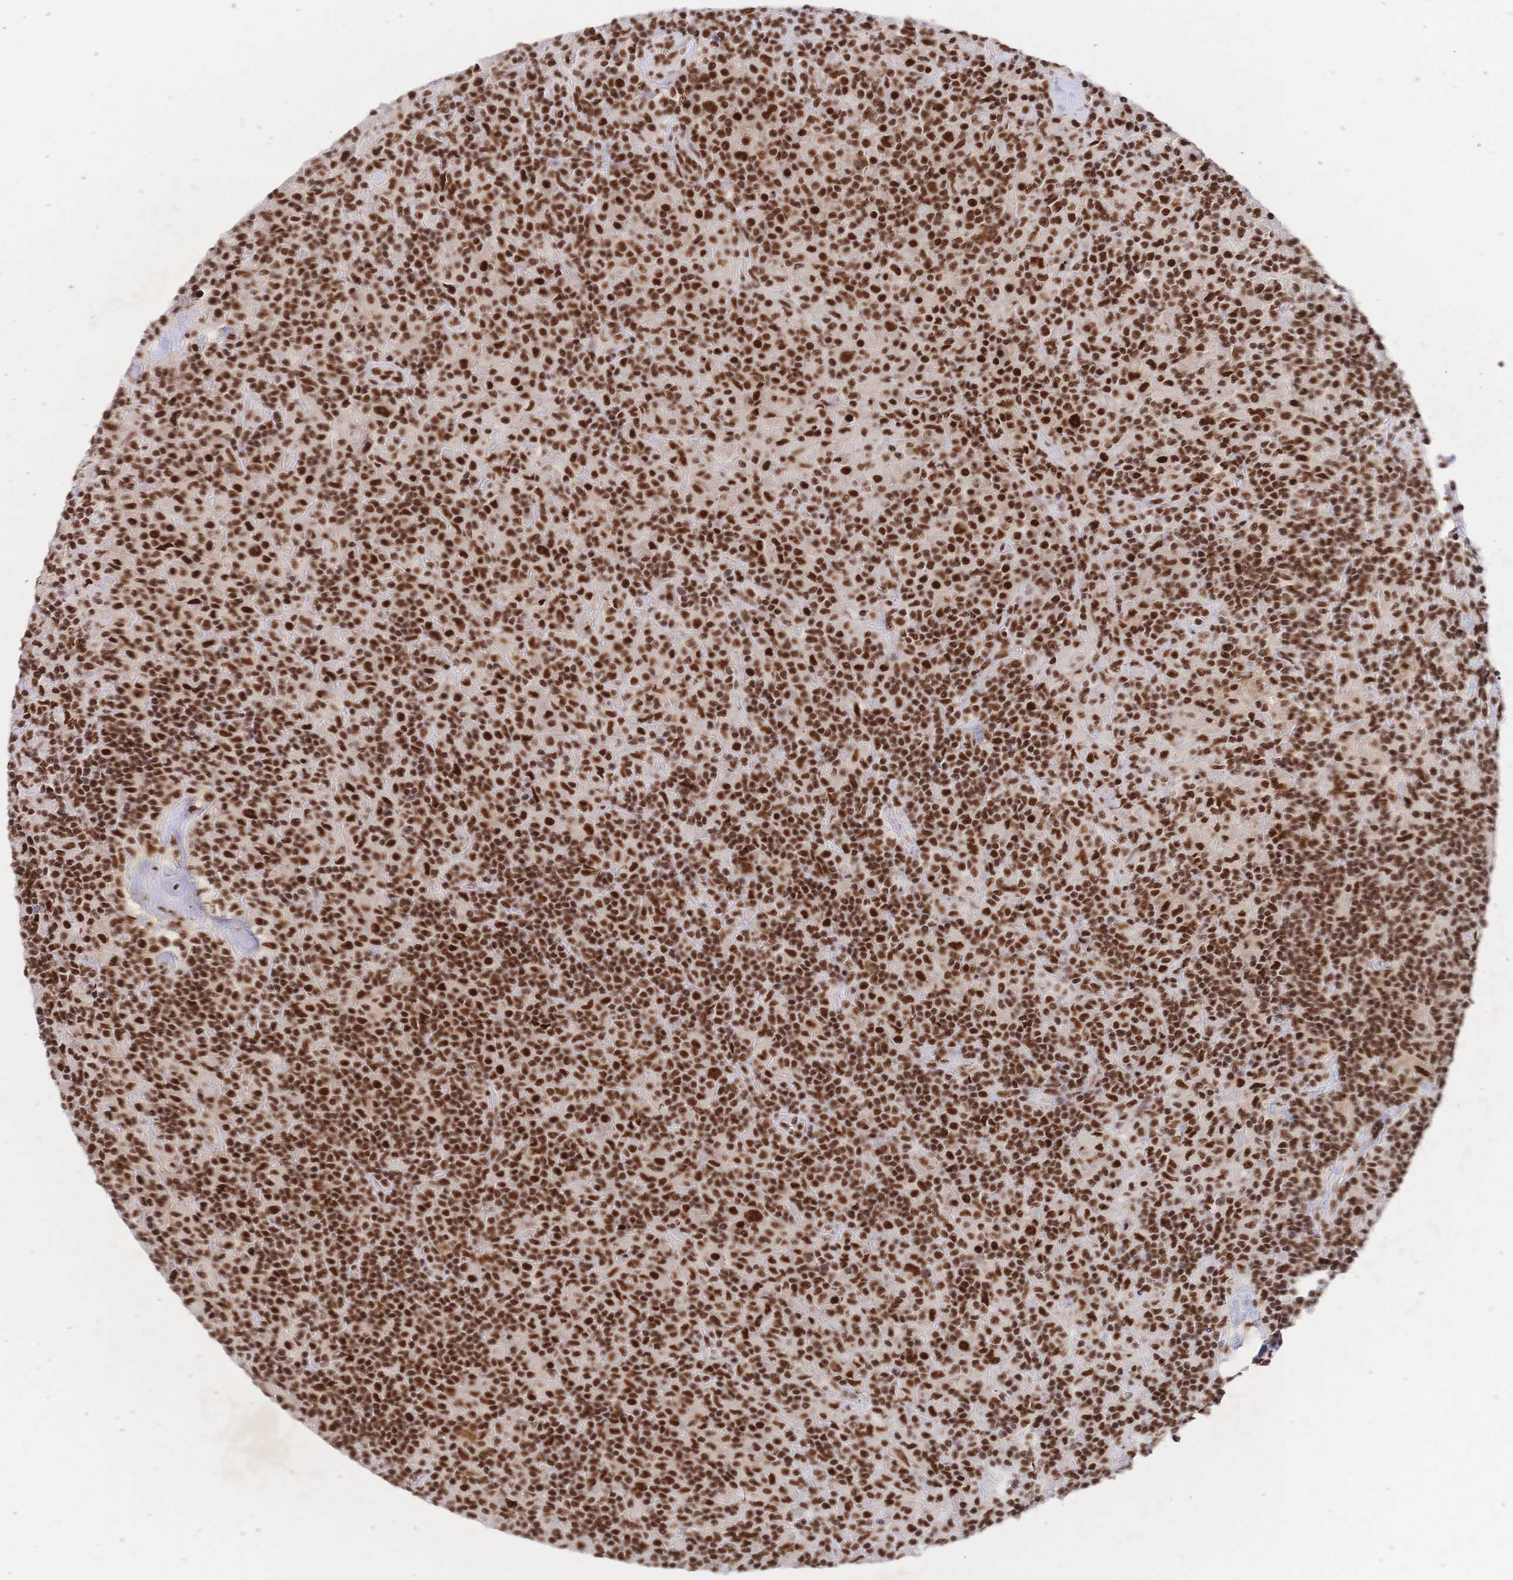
{"staining": {"intensity": "strong", "quantity": ">75%", "location": "nuclear"}, "tissue": "lymphoma", "cell_type": "Tumor cells", "image_type": "cancer", "snomed": [{"axis": "morphology", "description": "Hodgkin's disease, NOS"}, {"axis": "topography", "description": "Lymph node"}], "caption": "Tumor cells reveal high levels of strong nuclear positivity in about >75% of cells in lymphoma.", "gene": "SRSF1", "patient": {"sex": "male", "age": 70}}